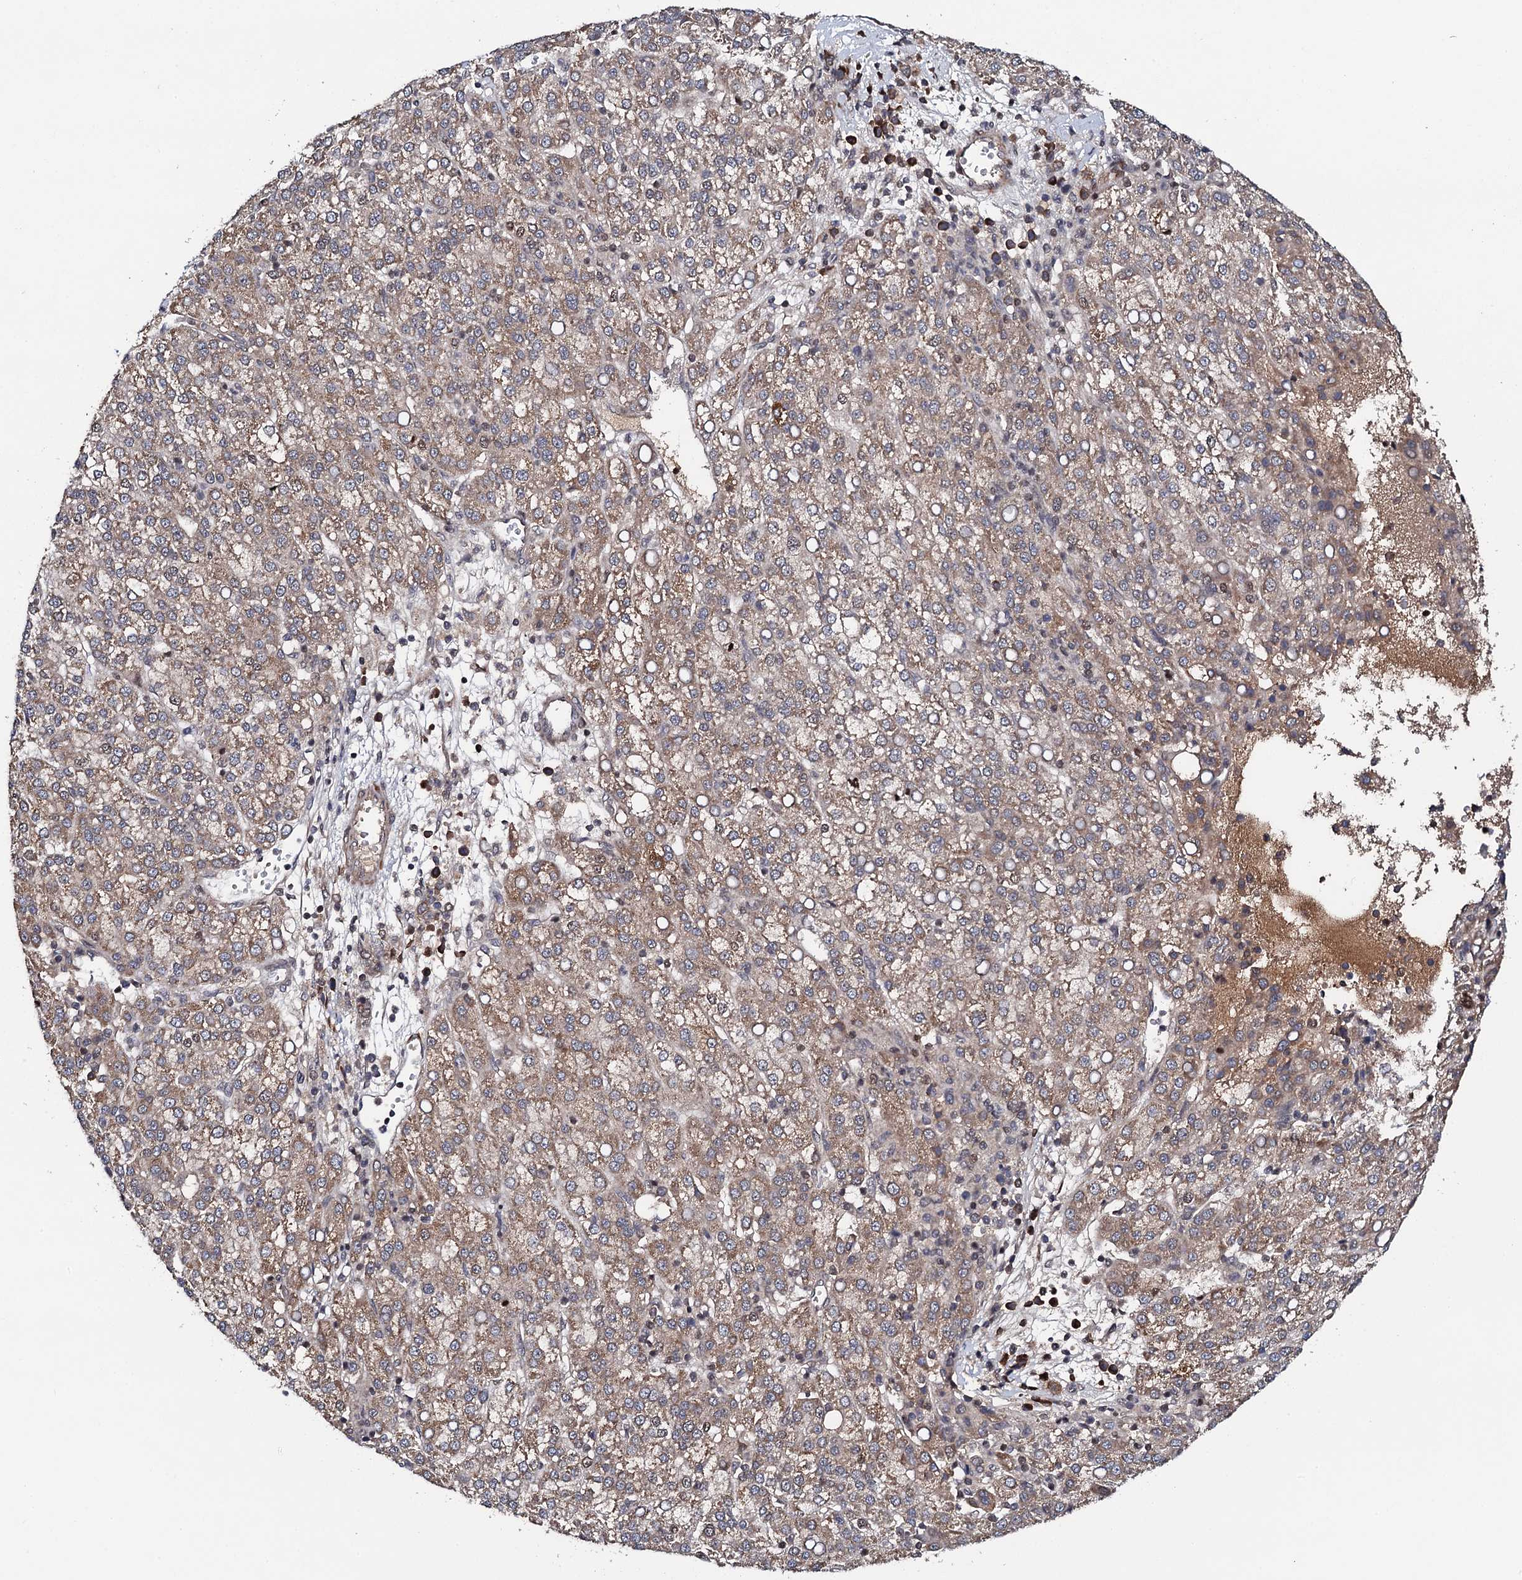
{"staining": {"intensity": "weak", "quantity": ">75%", "location": "cytoplasmic/membranous"}, "tissue": "liver cancer", "cell_type": "Tumor cells", "image_type": "cancer", "snomed": [{"axis": "morphology", "description": "Carcinoma, Hepatocellular, NOS"}, {"axis": "topography", "description": "Liver"}], "caption": "Immunohistochemical staining of liver cancer reveals low levels of weak cytoplasmic/membranous staining in approximately >75% of tumor cells.", "gene": "FAM111A", "patient": {"sex": "female", "age": 58}}